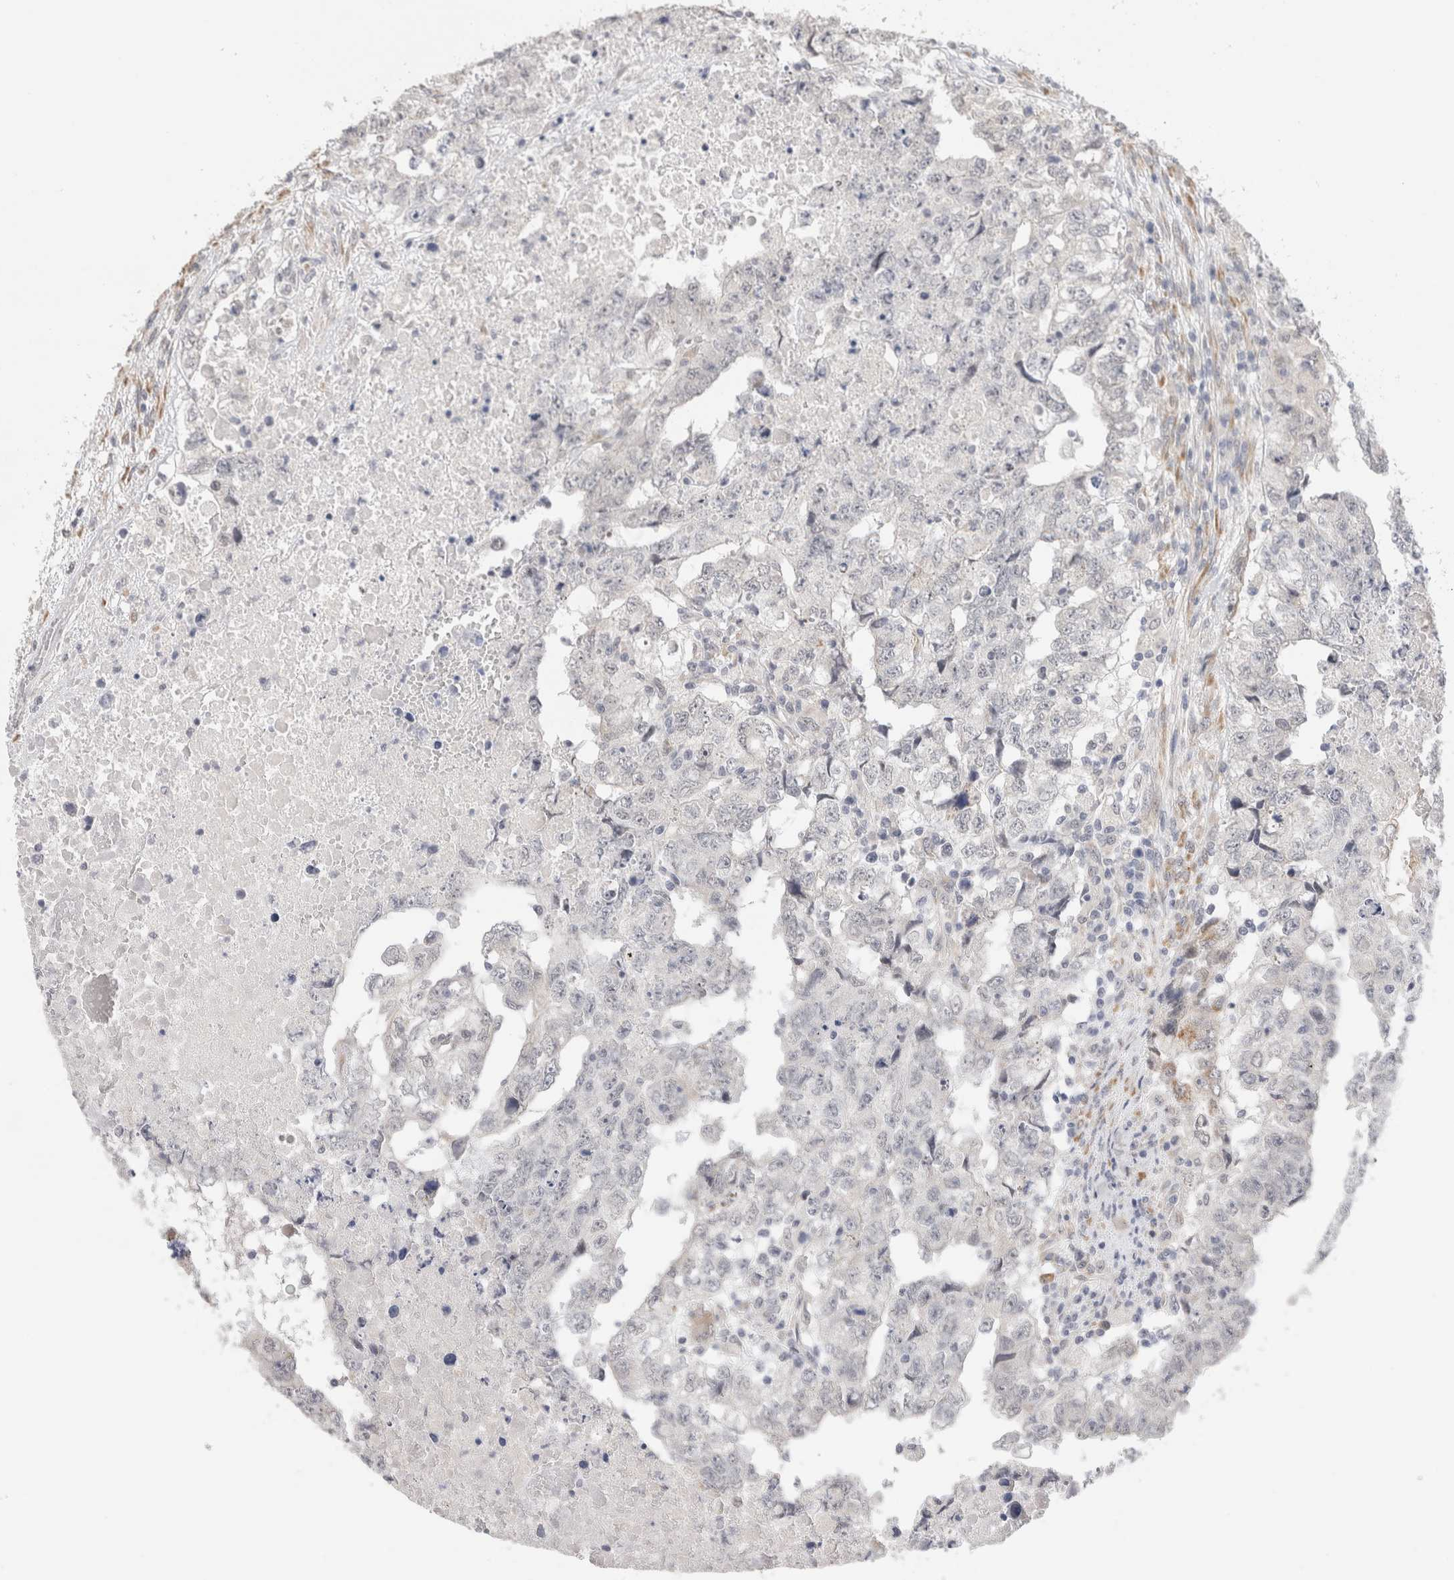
{"staining": {"intensity": "negative", "quantity": "none", "location": "none"}, "tissue": "testis cancer", "cell_type": "Tumor cells", "image_type": "cancer", "snomed": [{"axis": "morphology", "description": "Carcinoma, Embryonal, NOS"}, {"axis": "topography", "description": "Testis"}], "caption": "There is no significant positivity in tumor cells of embryonal carcinoma (testis).", "gene": "HDLBP", "patient": {"sex": "male", "age": 36}}